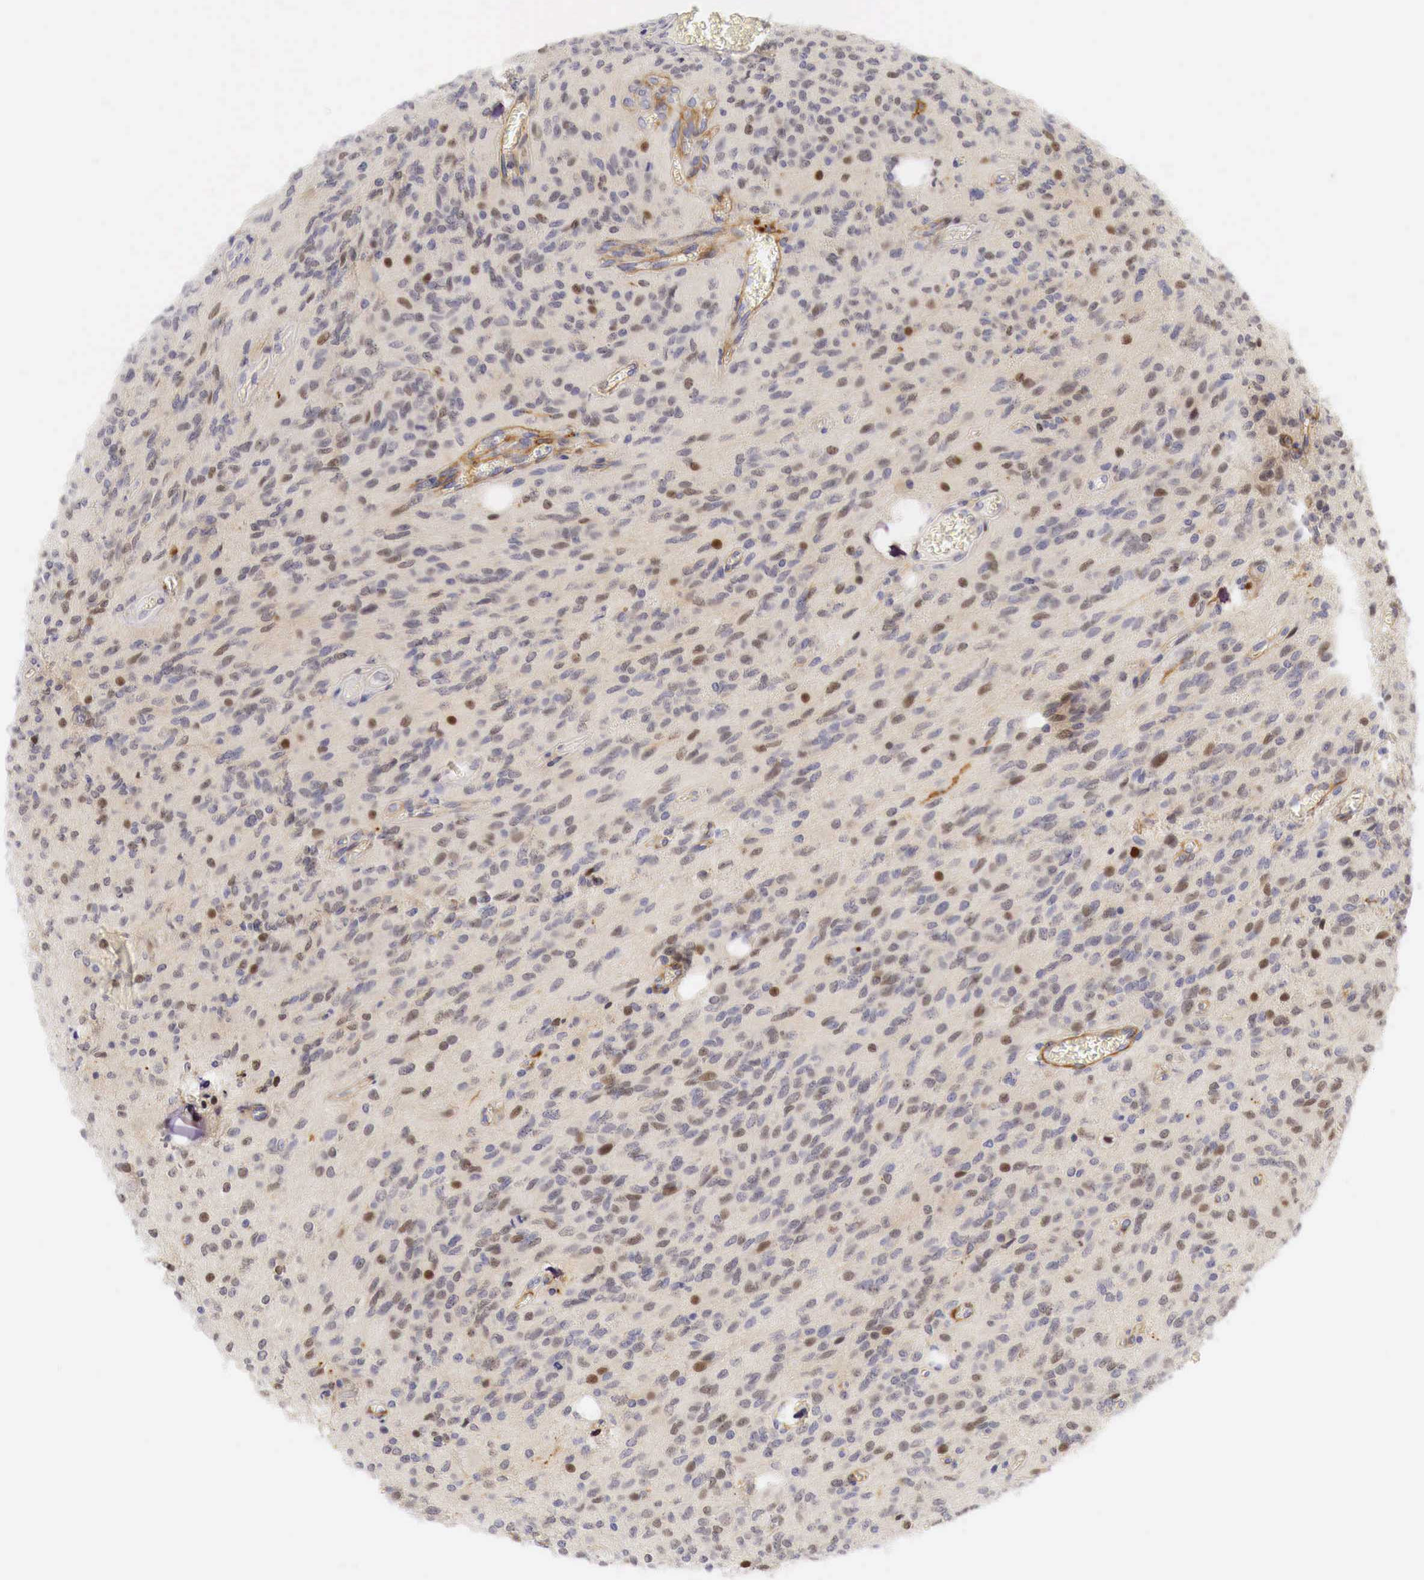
{"staining": {"intensity": "weak", "quantity": "<25%", "location": "nuclear"}, "tissue": "glioma", "cell_type": "Tumor cells", "image_type": "cancer", "snomed": [{"axis": "morphology", "description": "Glioma, malignant, Low grade"}, {"axis": "topography", "description": "Brain"}], "caption": "The micrograph demonstrates no significant positivity in tumor cells of low-grade glioma (malignant). (DAB IHC, high magnification).", "gene": "CASP3", "patient": {"sex": "female", "age": 15}}